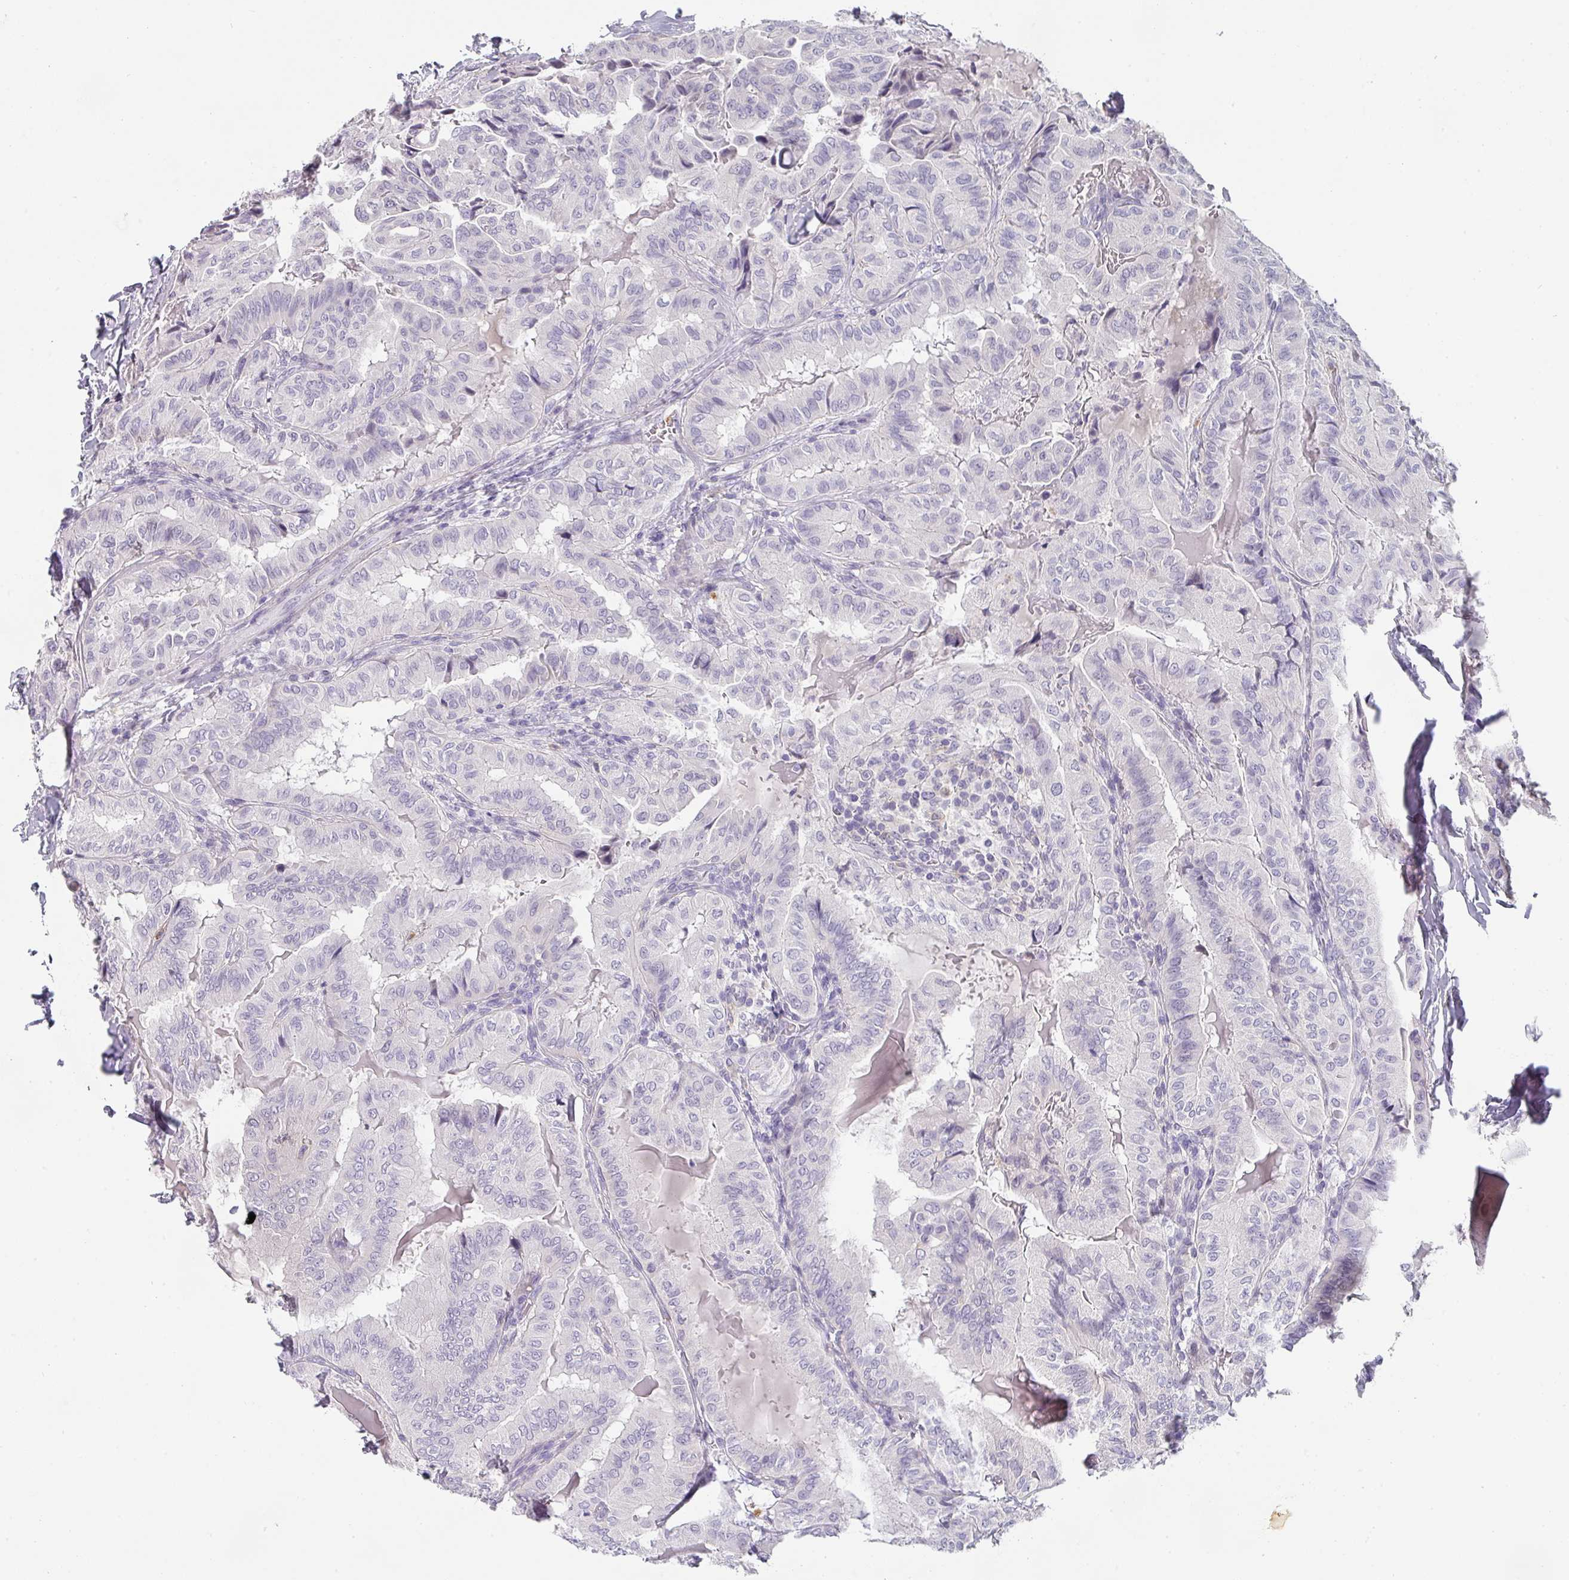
{"staining": {"intensity": "negative", "quantity": "none", "location": "none"}, "tissue": "thyroid cancer", "cell_type": "Tumor cells", "image_type": "cancer", "snomed": [{"axis": "morphology", "description": "Papillary adenocarcinoma, NOS"}, {"axis": "topography", "description": "Thyroid gland"}], "caption": "An immunohistochemistry (IHC) image of papillary adenocarcinoma (thyroid) is shown. There is no staining in tumor cells of papillary adenocarcinoma (thyroid). The staining was performed using DAB to visualize the protein expression in brown, while the nuclei were stained in blue with hematoxylin (Magnification: 20x).", "gene": "BTLA", "patient": {"sex": "female", "age": 68}}